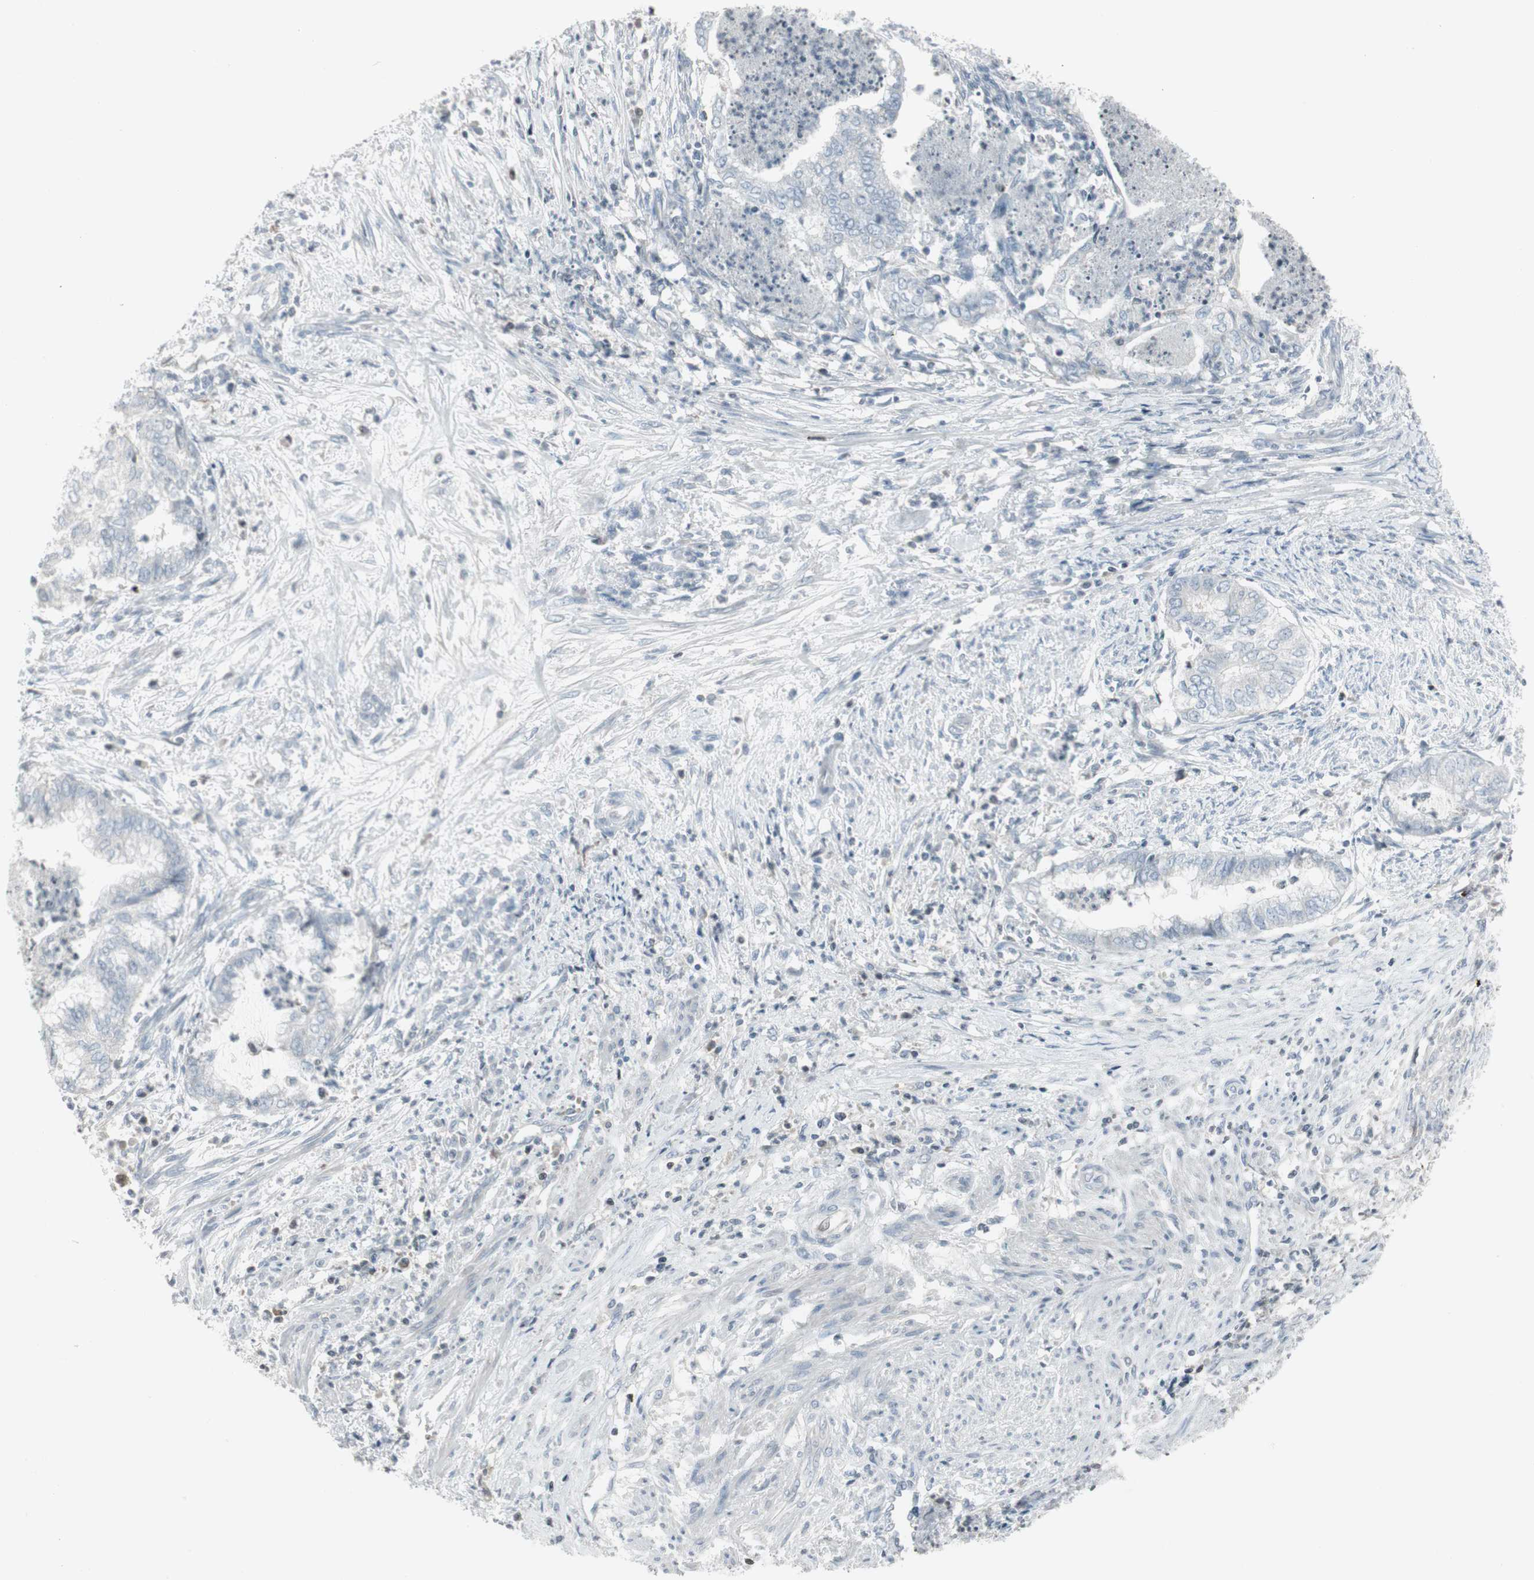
{"staining": {"intensity": "negative", "quantity": "none", "location": "none"}, "tissue": "endometrial cancer", "cell_type": "Tumor cells", "image_type": "cancer", "snomed": [{"axis": "morphology", "description": "Necrosis, NOS"}, {"axis": "morphology", "description": "Adenocarcinoma, NOS"}, {"axis": "topography", "description": "Endometrium"}], "caption": "A high-resolution micrograph shows immunohistochemistry (IHC) staining of endometrial cancer (adenocarcinoma), which displays no significant staining in tumor cells.", "gene": "ARG2", "patient": {"sex": "female", "age": 79}}